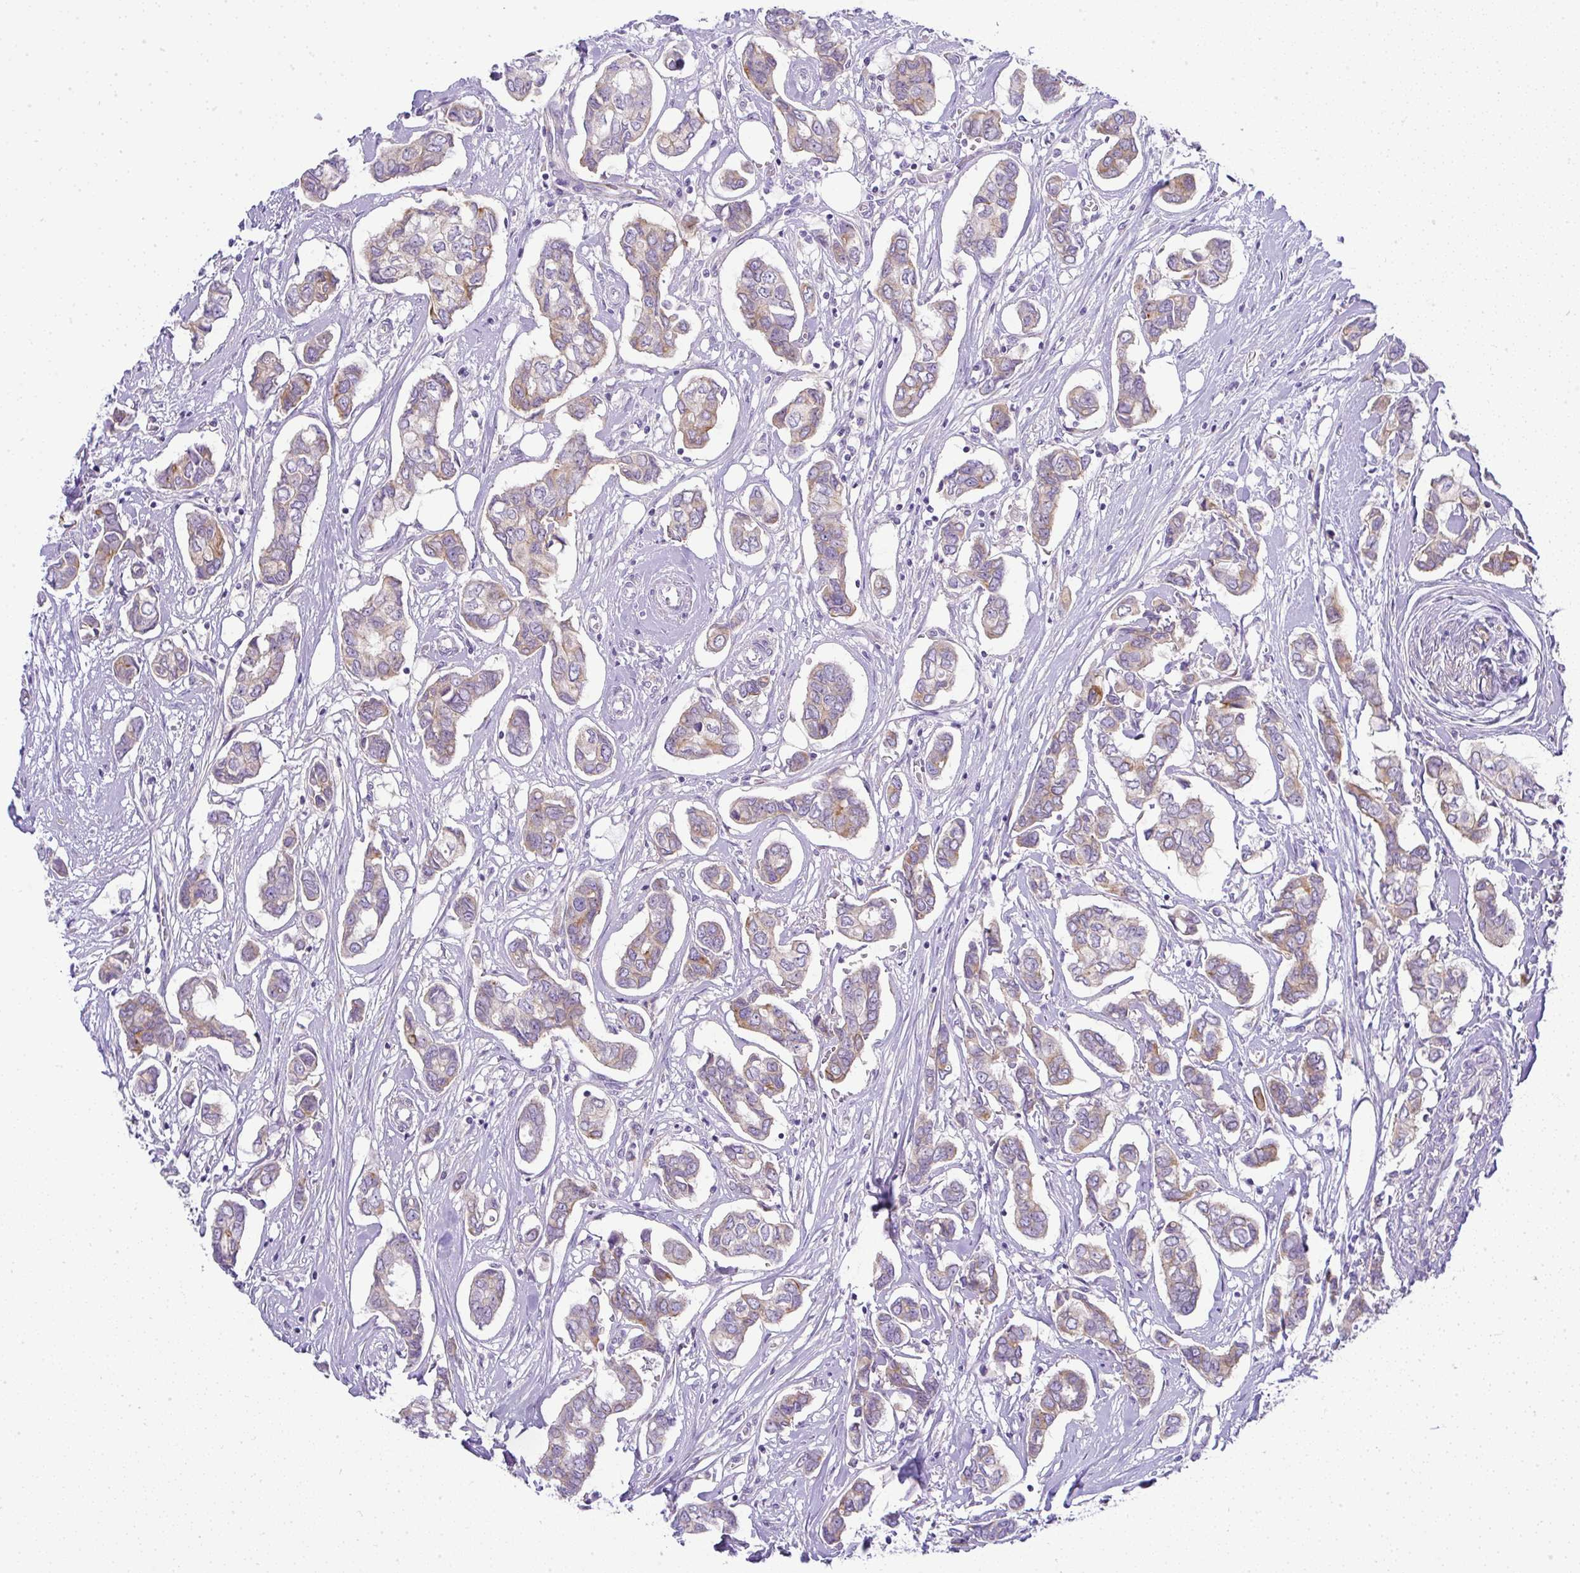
{"staining": {"intensity": "moderate", "quantity": "<25%", "location": "cytoplasmic/membranous"}, "tissue": "breast cancer", "cell_type": "Tumor cells", "image_type": "cancer", "snomed": [{"axis": "morphology", "description": "Duct carcinoma"}, {"axis": "topography", "description": "Breast"}], "caption": "Human invasive ductal carcinoma (breast) stained with a brown dye exhibits moderate cytoplasmic/membranous positive positivity in approximately <25% of tumor cells.", "gene": "FAM177A1", "patient": {"sex": "female", "age": 73}}